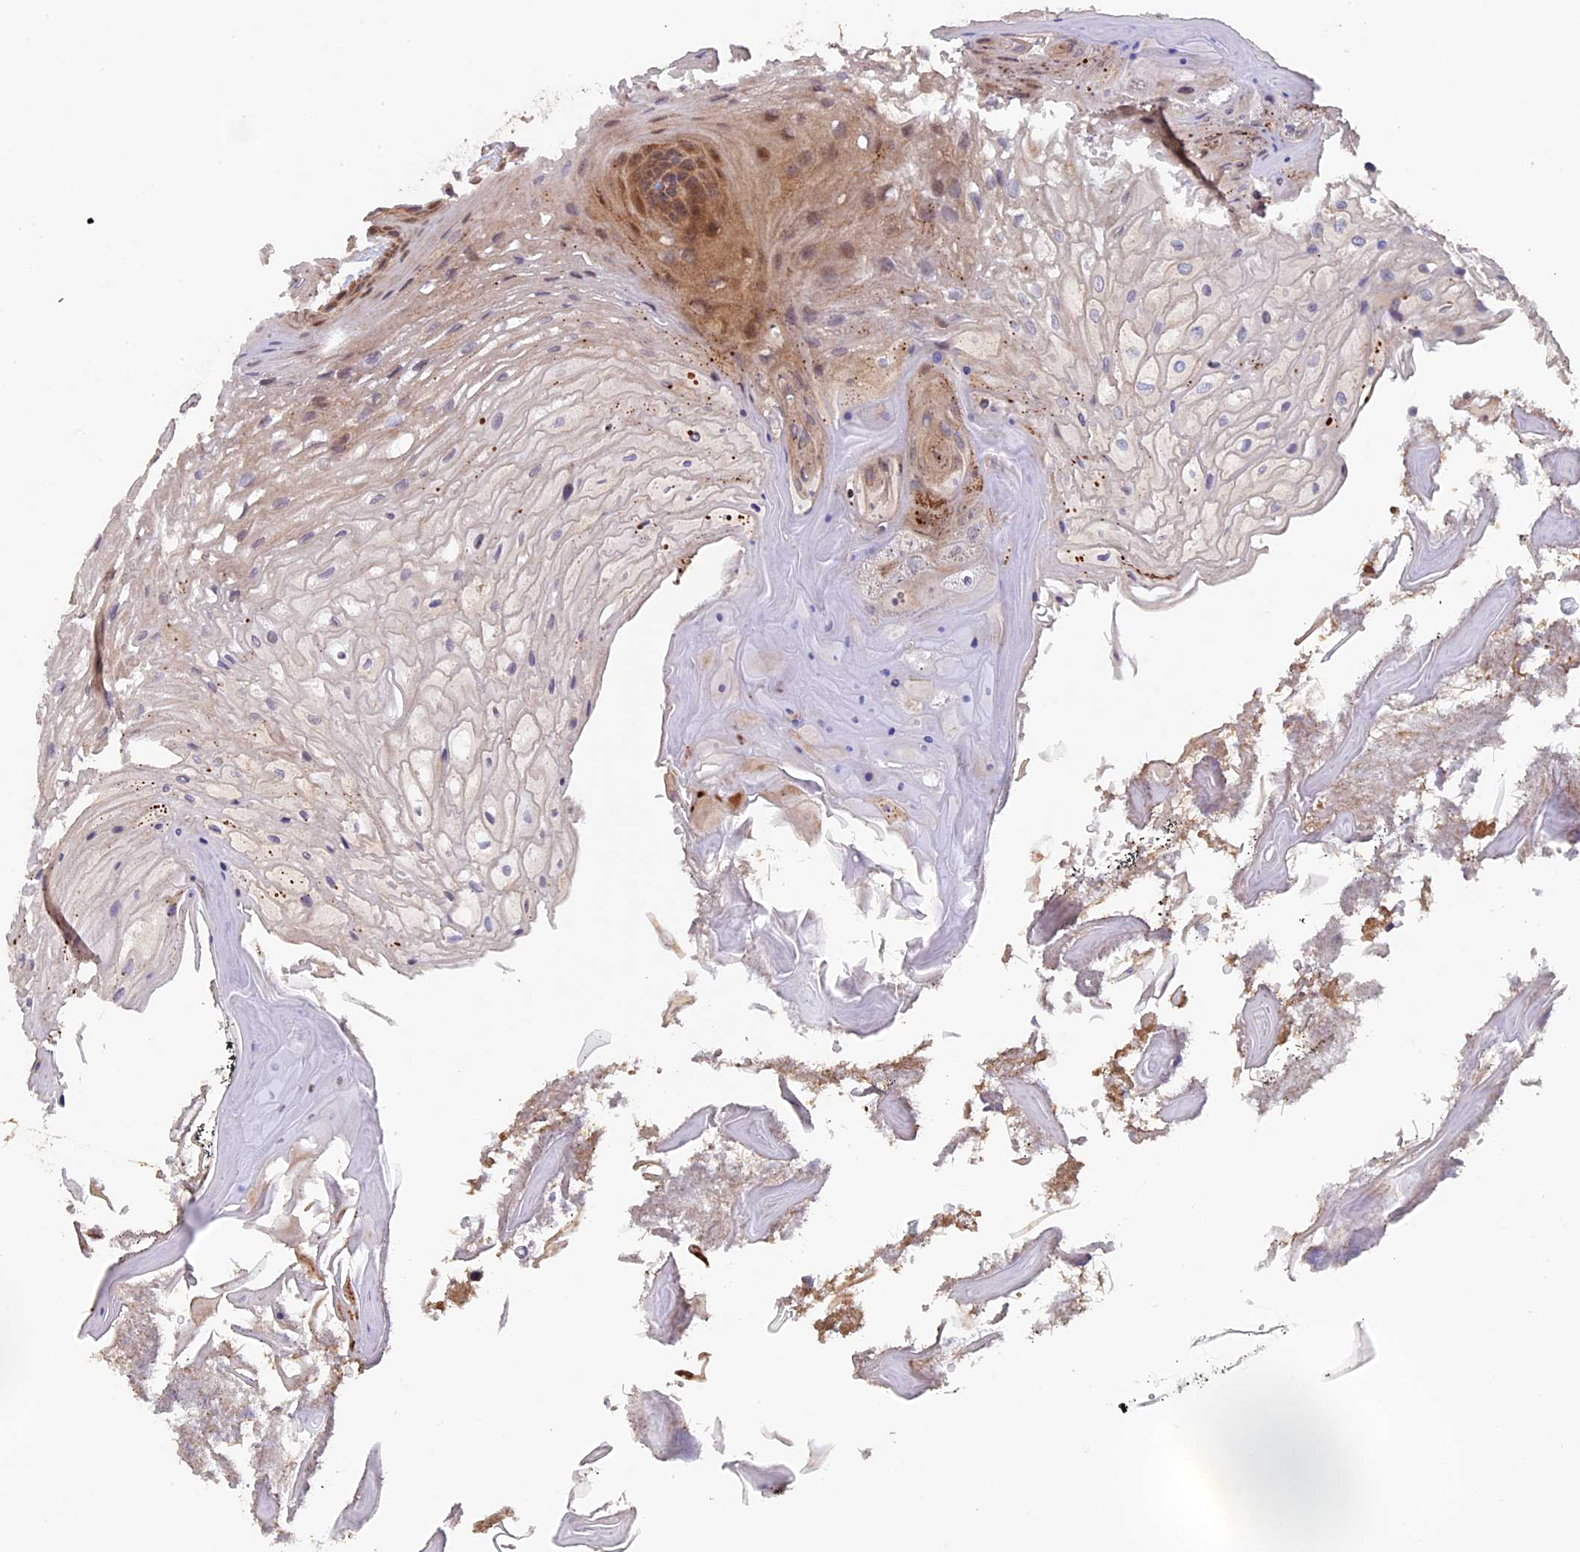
{"staining": {"intensity": "moderate", "quantity": "25%-75%", "location": "cytoplasmic/membranous"}, "tissue": "oral mucosa", "cell_type": "Squamous epithelial cells", "image_type": "normal", "snomed": [{"axis": "morphology", "description": "Normal tissue, NOS"}, {"axis": "topography", "description": "Oral tissue"}], "caption": "A histopathology image of oral mucosa stained for a protein reveals moderate cytoplasmic/membranous brown staining in squamous epithelial cells.", "gene": "FERMT1", "patient": {"sex": "female", "age": 80}}